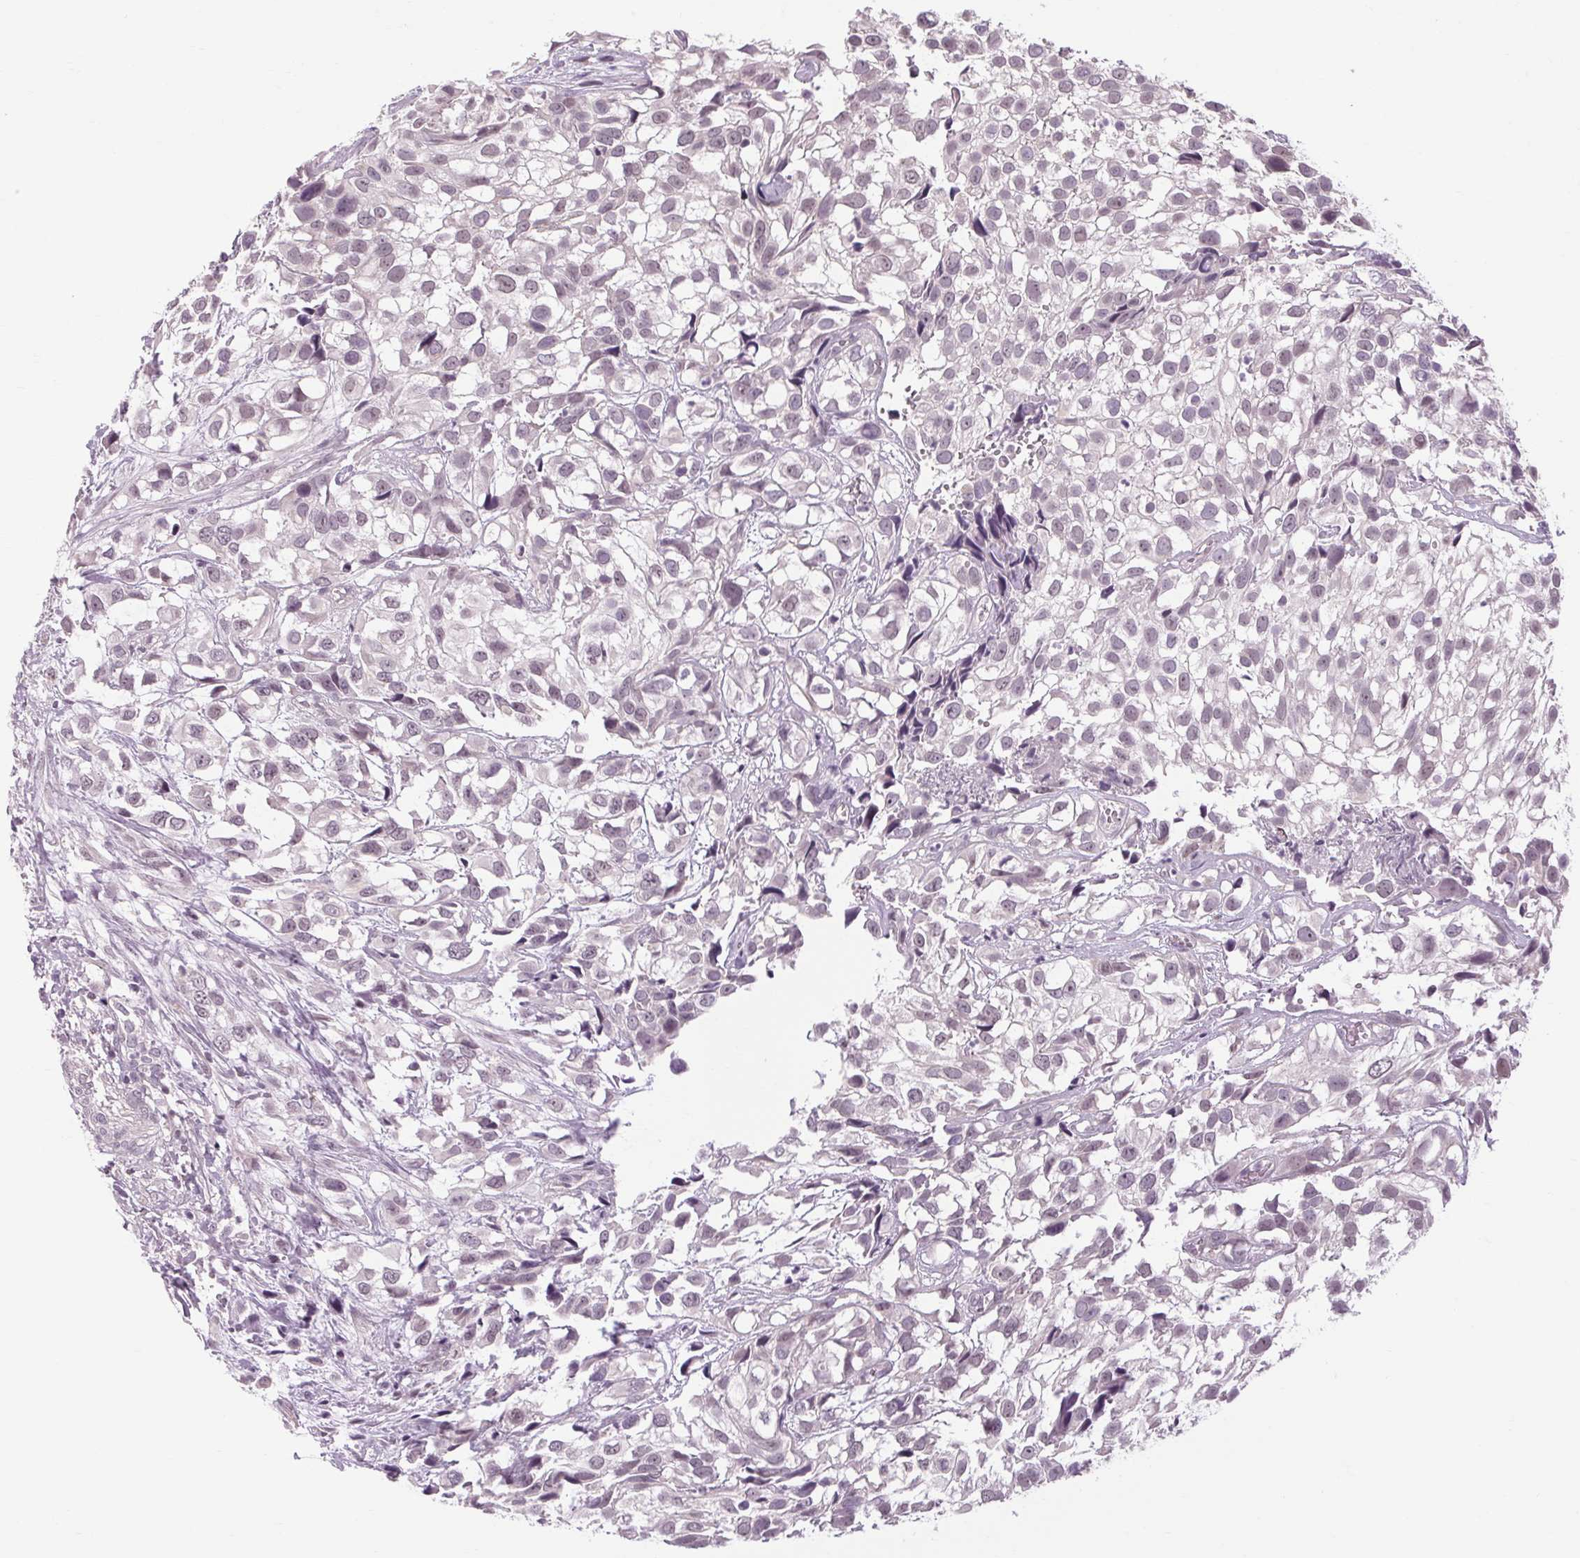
{"staining": {"intensity": "negative", "quantity": "none", "location": "none"}, "tissue": "urothelial cancer", "cell_type": "Tumor cells", "image_type": "cancer", "snomed": [{"axis": "morphology", "description": "Urothelial carcinoma, High grade"}, {"axis": "topography", "description": "Urinary bladder"}], "caption": "IHC histopathology image of neoplastic tissue: urothelial cancer stained with DAB (3,3'-diaminobenzidine) demonstrates no significant protein staining in tumor cells. (DAB immunohistochemistry (IHC) visualized using brightfield microscopy, high magnification).", "gene": "KLHL40", "patient": {"sex": "male", "age": 56}}